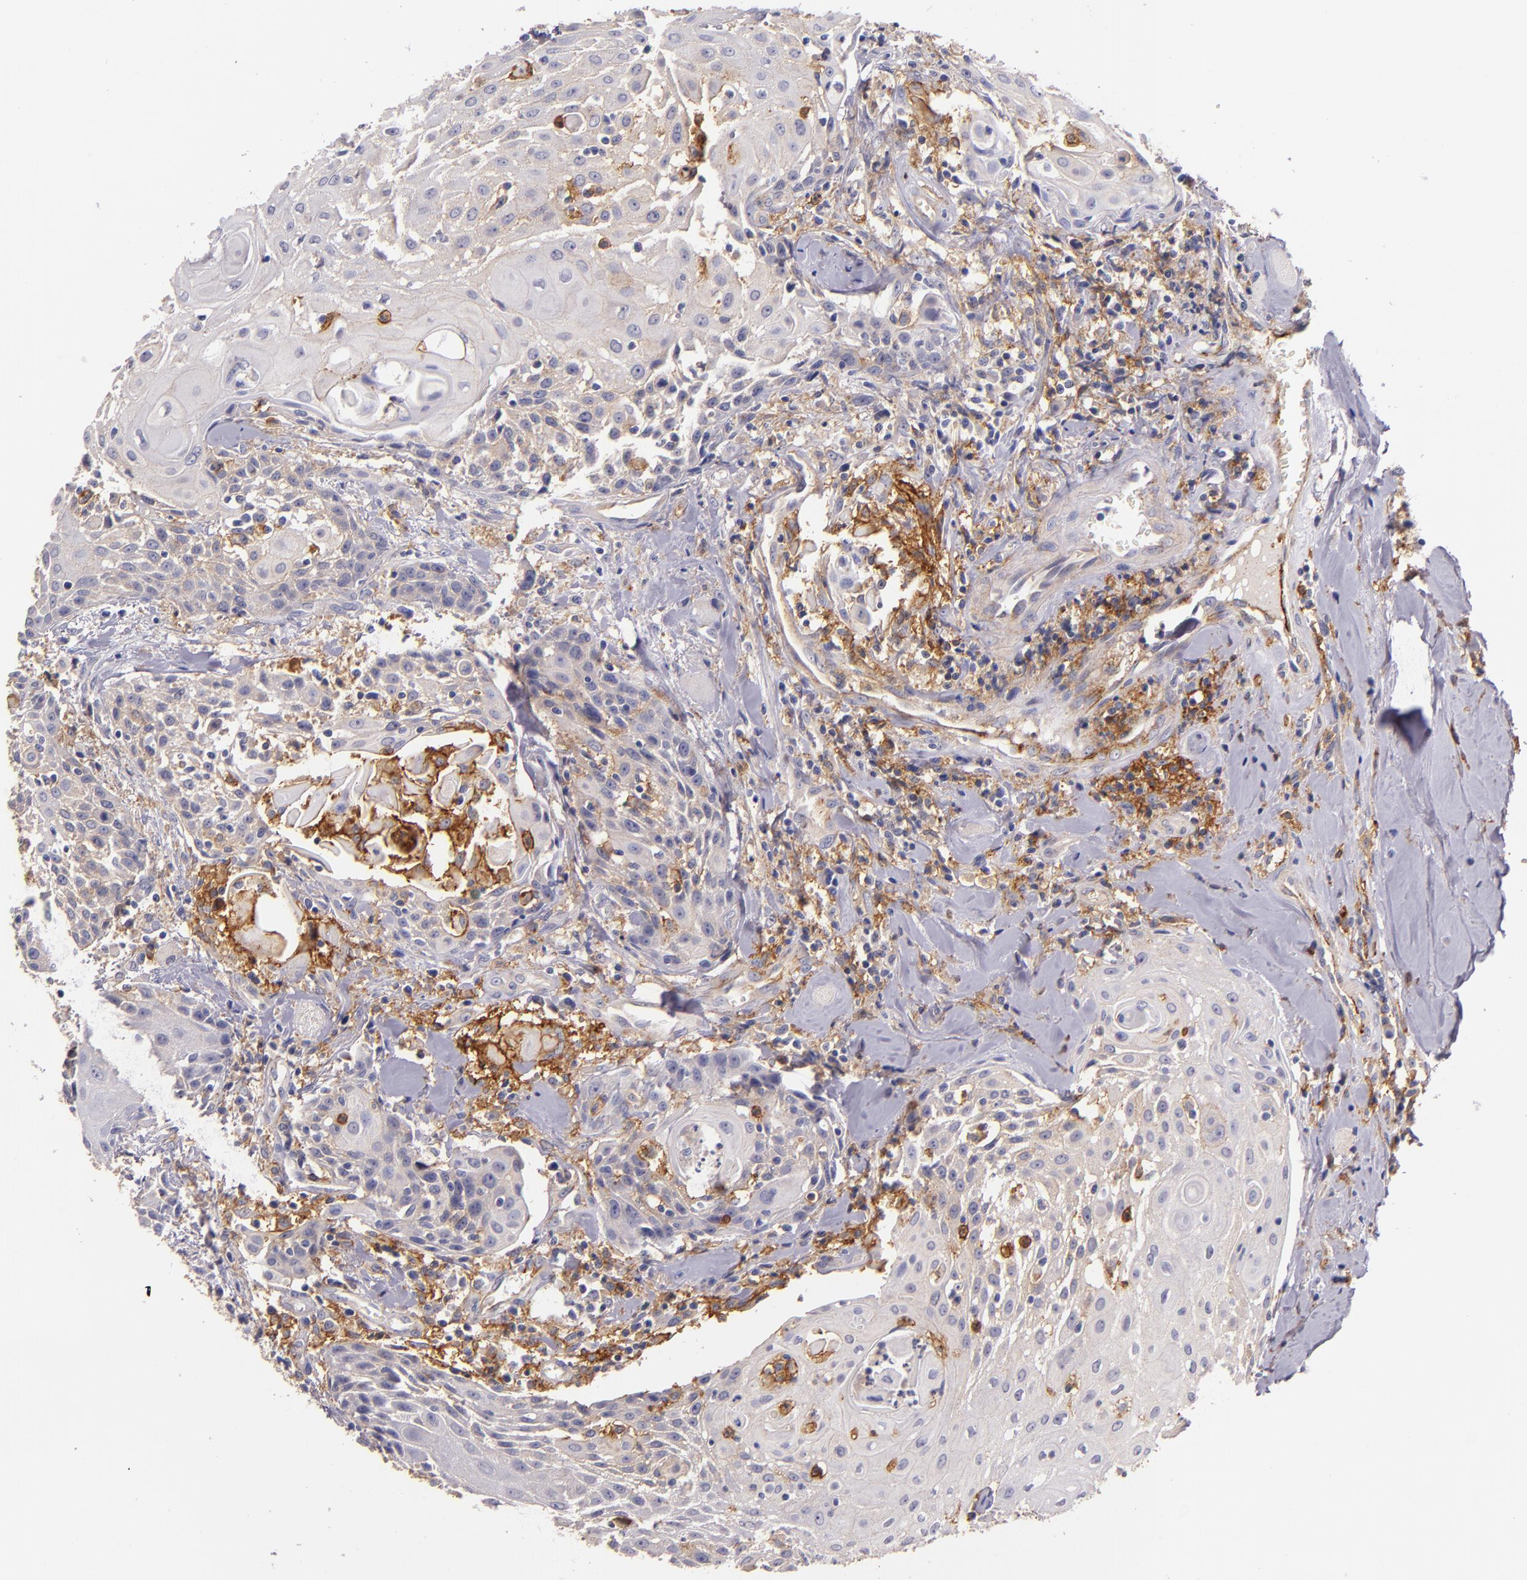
{"staining": {"intensity": "weak", "quantity": "<25%", "location": "cytoplasmic/membranous"}, "tissue": "head and neck cancer", "cell_type": "Tumor cells", "image_type": "cancer", "snomed": [{"axis": "morphology", "description": "Squamous cell carcinoma, NOS"}, {"axis": "topography", "description": "Oral tissue"}, {"axis": "topography", "description": "Head-Neck"}], "caption": "Immunohistochemistry histopathology image of neoplastic tissue: human head and neck cancer (squamous cell carcinoma) stained with DAB shows no significant protein expression in tumor cells.", "gene": "C5AR1", "patient": {"sex": "female", "age": 82}}